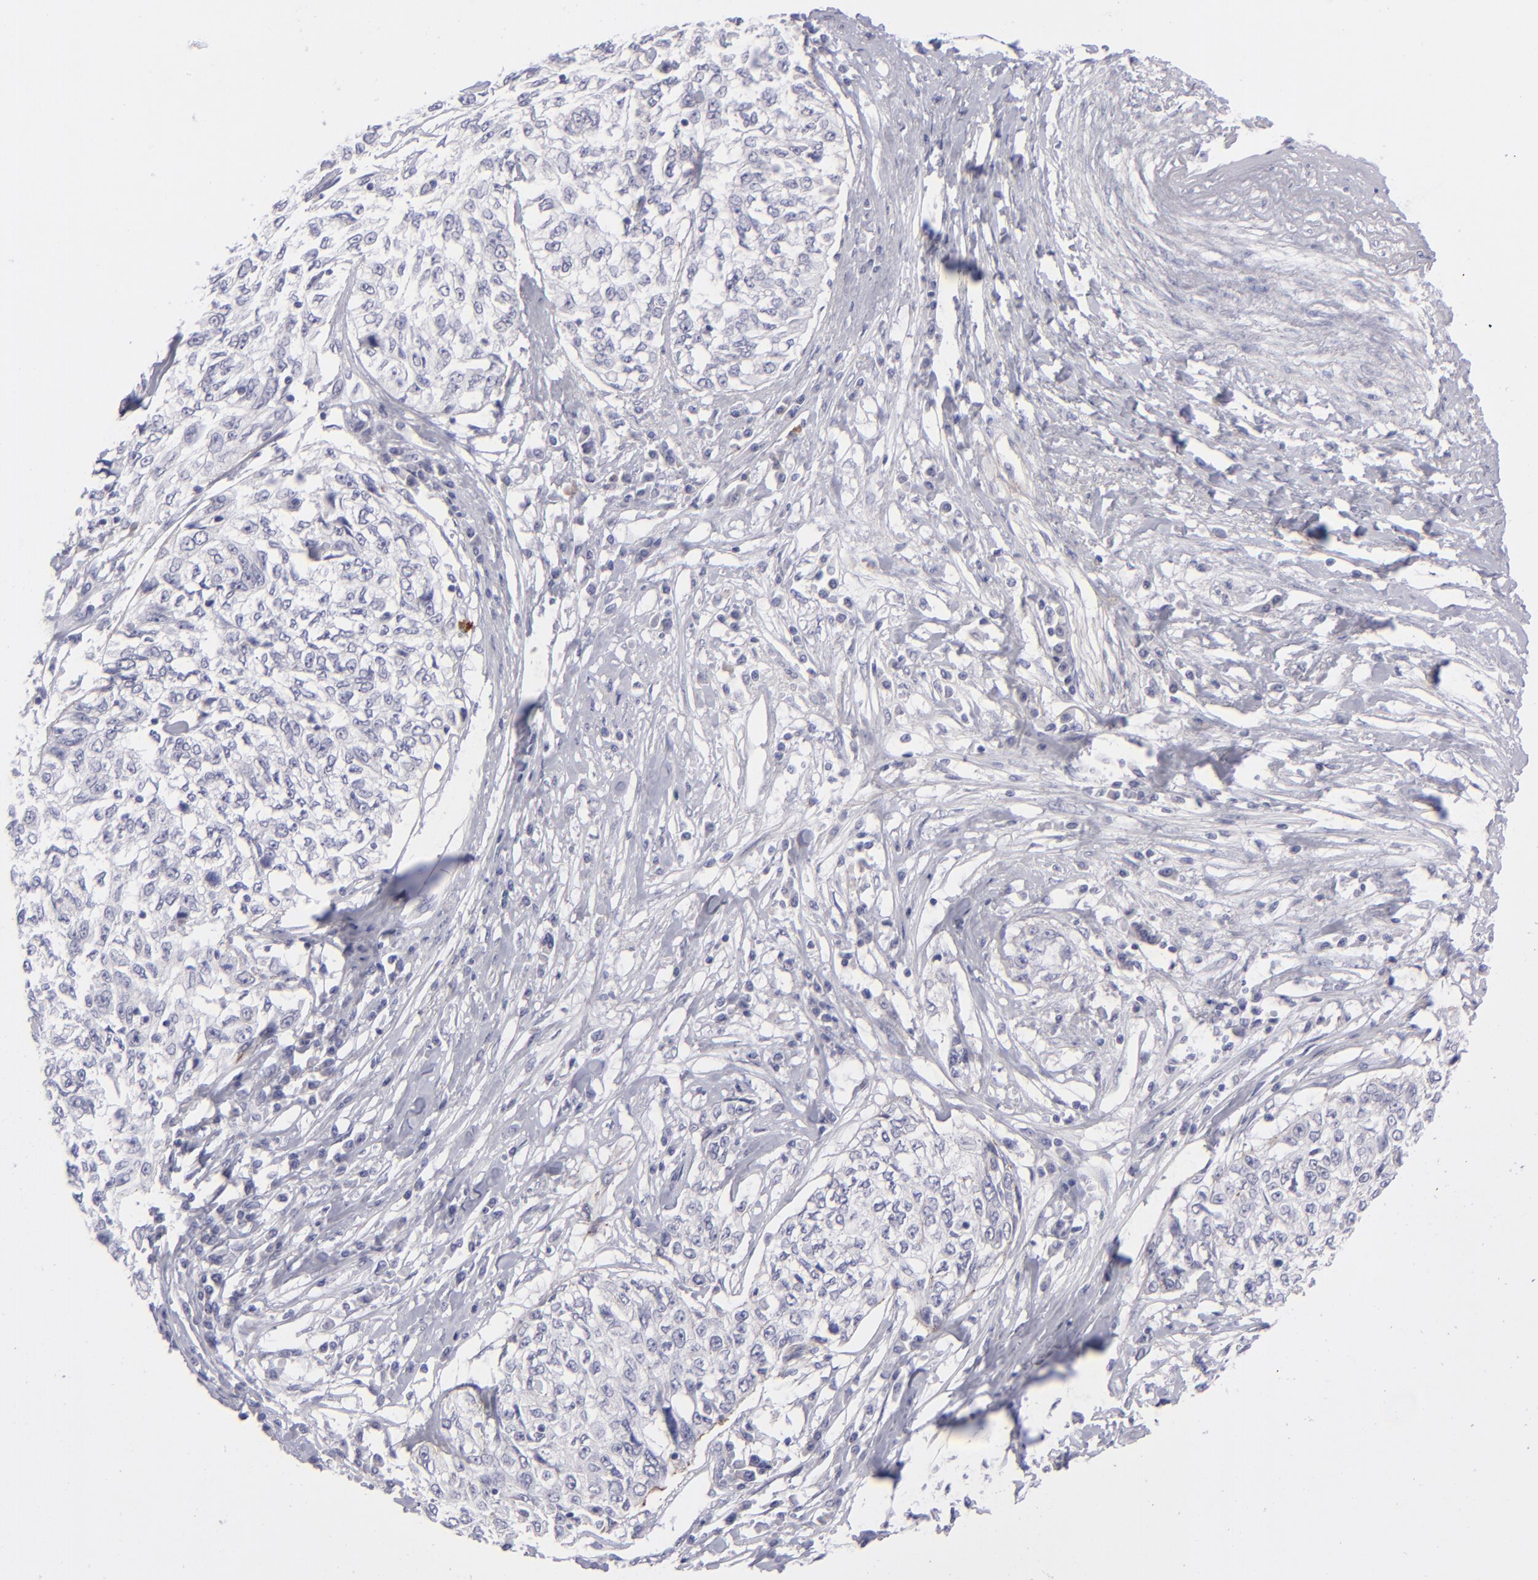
{"staining": {"intensity": "negative", "quantity": "none", "location": "none"}, "tissue": "cervical cancer", "cell_type": "Tumor cells", "image_type": "cancer", "snomed": [{"axis": "morphology", "description": "Squamous cell carcinoma, NOS"}, {"axis": "topography", "description": "Cervix"}], "caption": "This is an IHC image of human cervical cancer (squamous cell carcinoma). There is no staining in tumor cells.", "gene": "ITGB4", "patient": {"sex": "female", "age": 57}}